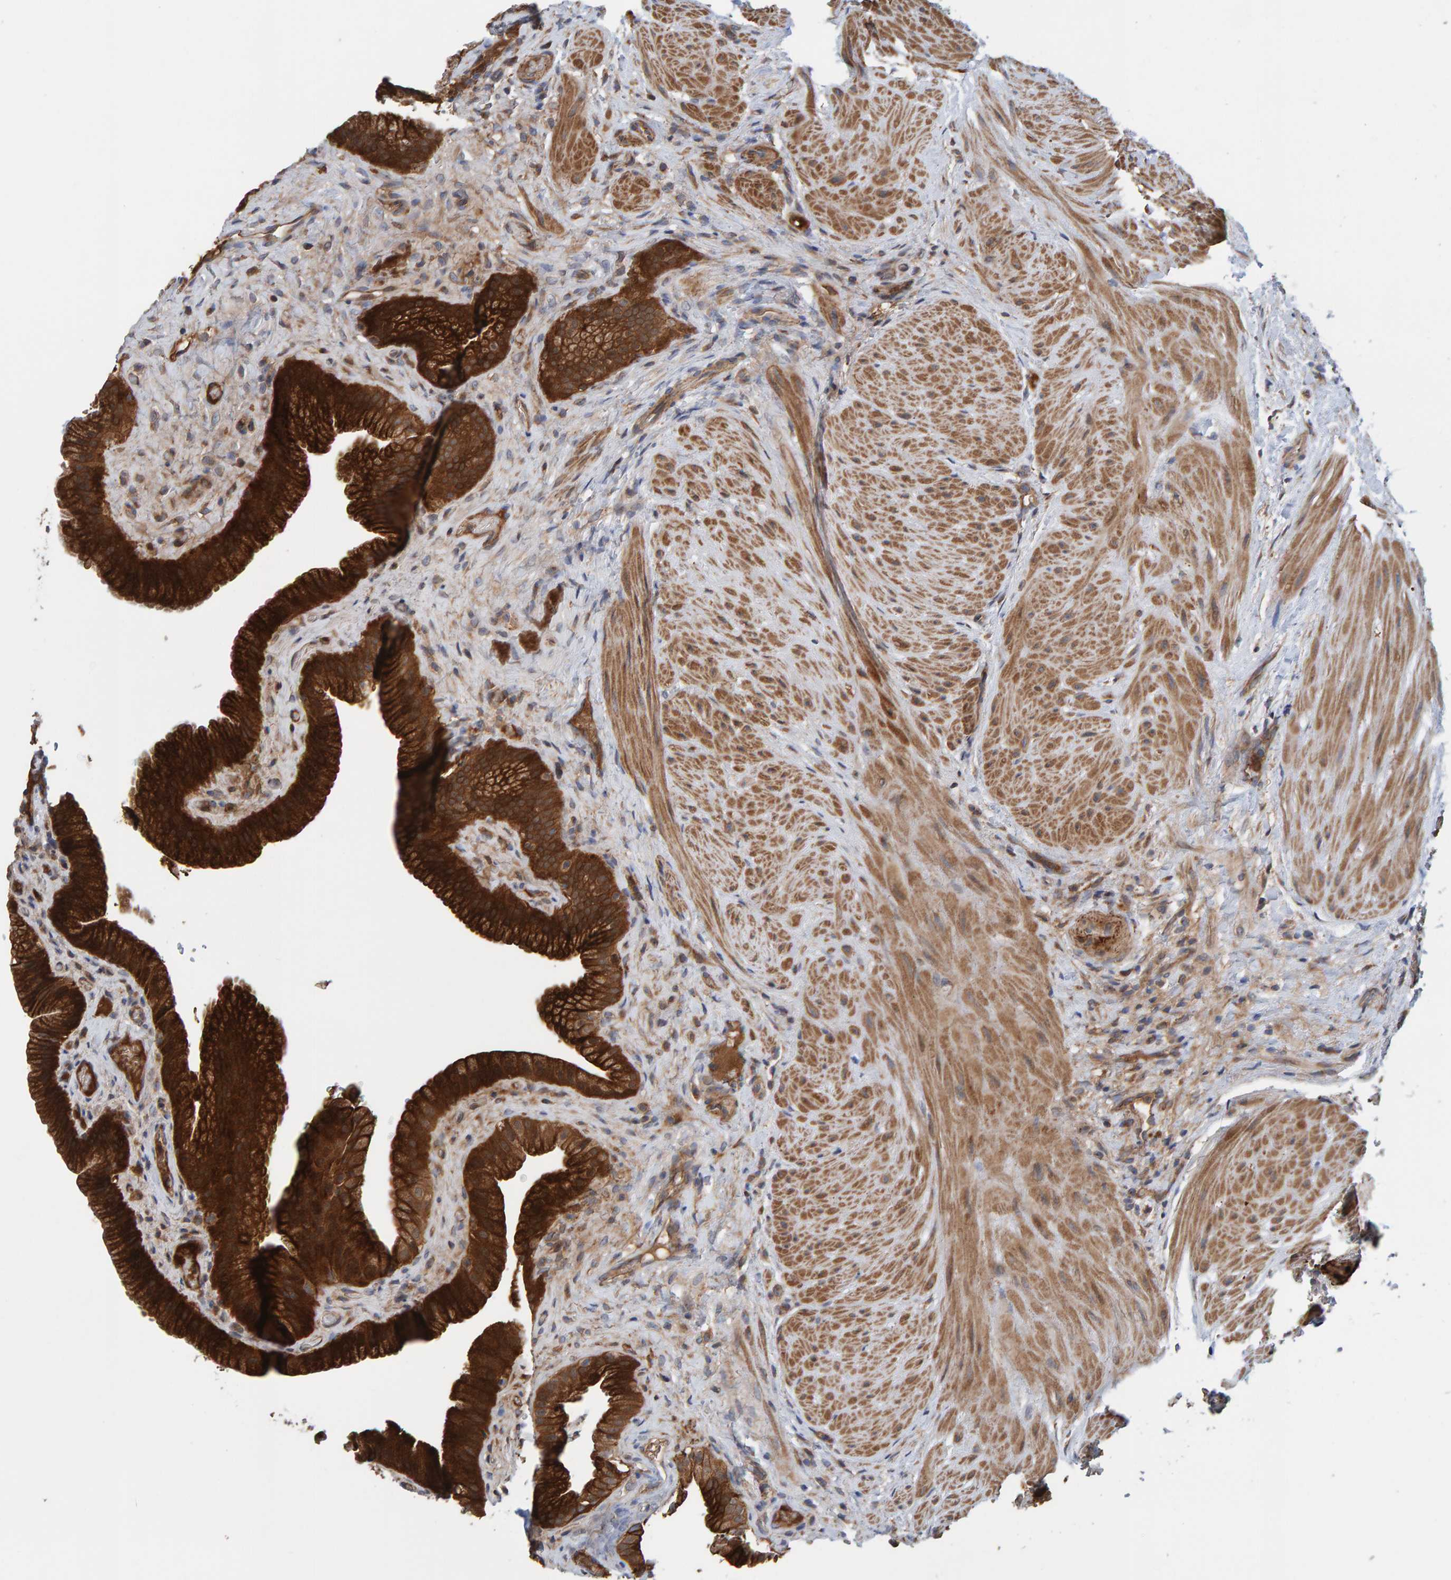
{"staining": {"intensity": "strong", "quantity": ">75%", "location": "cytoplasmic/membranous"}, "tissue": "gallbladder", "cell_type": "Glandular cells", "image_type": "normal", "snomed": [{"axis": "morphology", "description": "Normal tissue, NOS"}, {"axis": "topography", "description": "Gallbladder"}], "caption": "A histopathology image showing strong cytoplasmic/membranous expression in approximately >75% of glandular cells in normal gallbladder, as visualized by brown immunohistochemical staining.", "gene": "KIAA0753", "patient": {"sex": "male", "age": 49}}